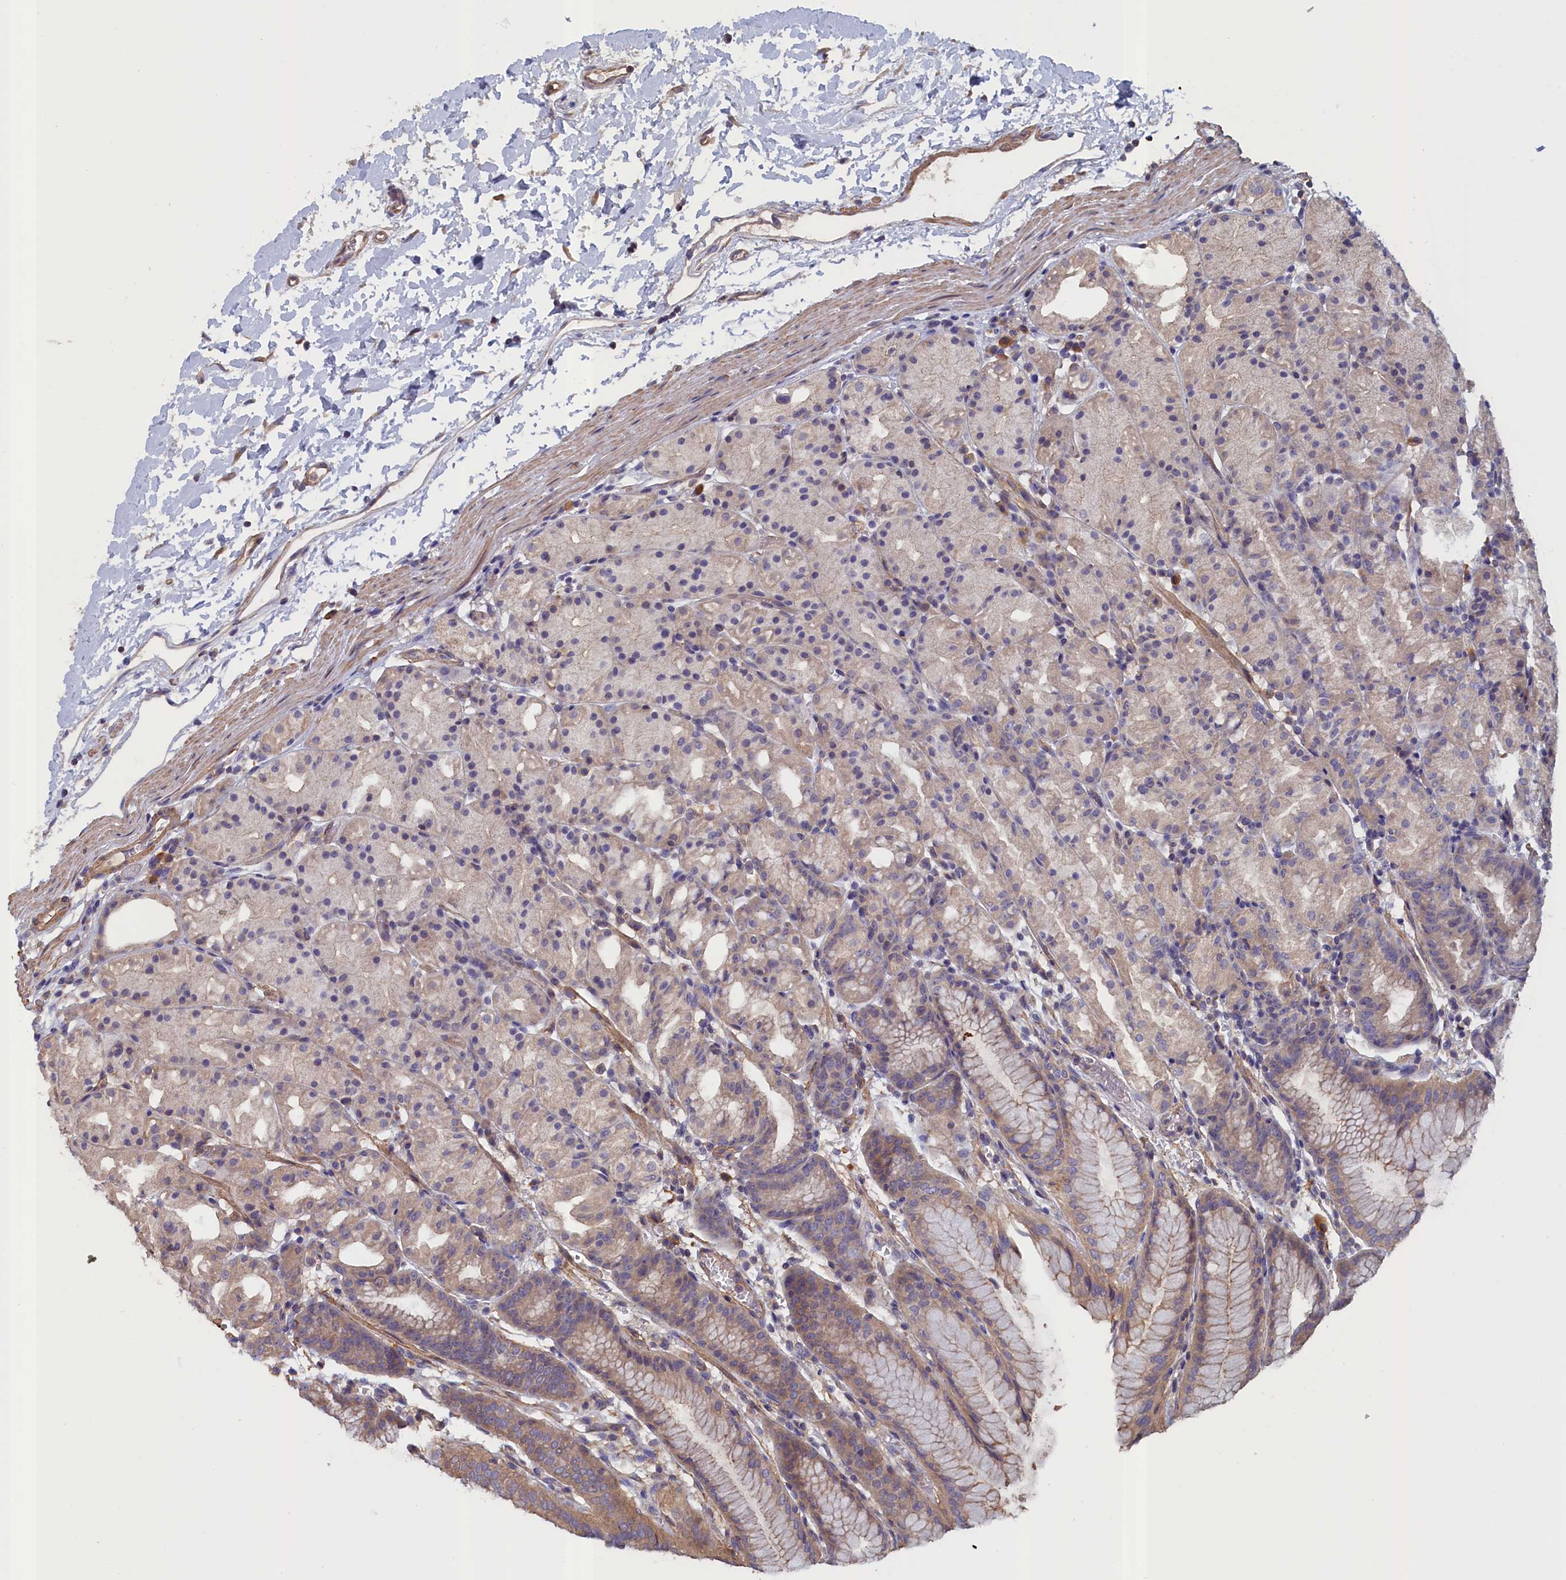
{"staining": {"intensity": "moderate", "quantity": "<25%", "location": "cytoplasmic/membranous"}, "tissue": "stomach", "cell_type": "Glandular cells", "image_type": "normal", "snomed": [{"axis": "morphology", "description": "Normal tissue, NOS"}, {"axis": "topography", "description": "Stomach, upper"}], "caption": "IHC micrograph of normal stomach: stomach stained using immunohistochemistry (IHC) displays low levels of moderate protein expression localized specifically in the cytoplasmic/membranous of glandular cells, appearing as a cytoplasmic/membranous brown color.", "gene": "ANKRD2", "patient": {"sex": "male", "age": 48}}